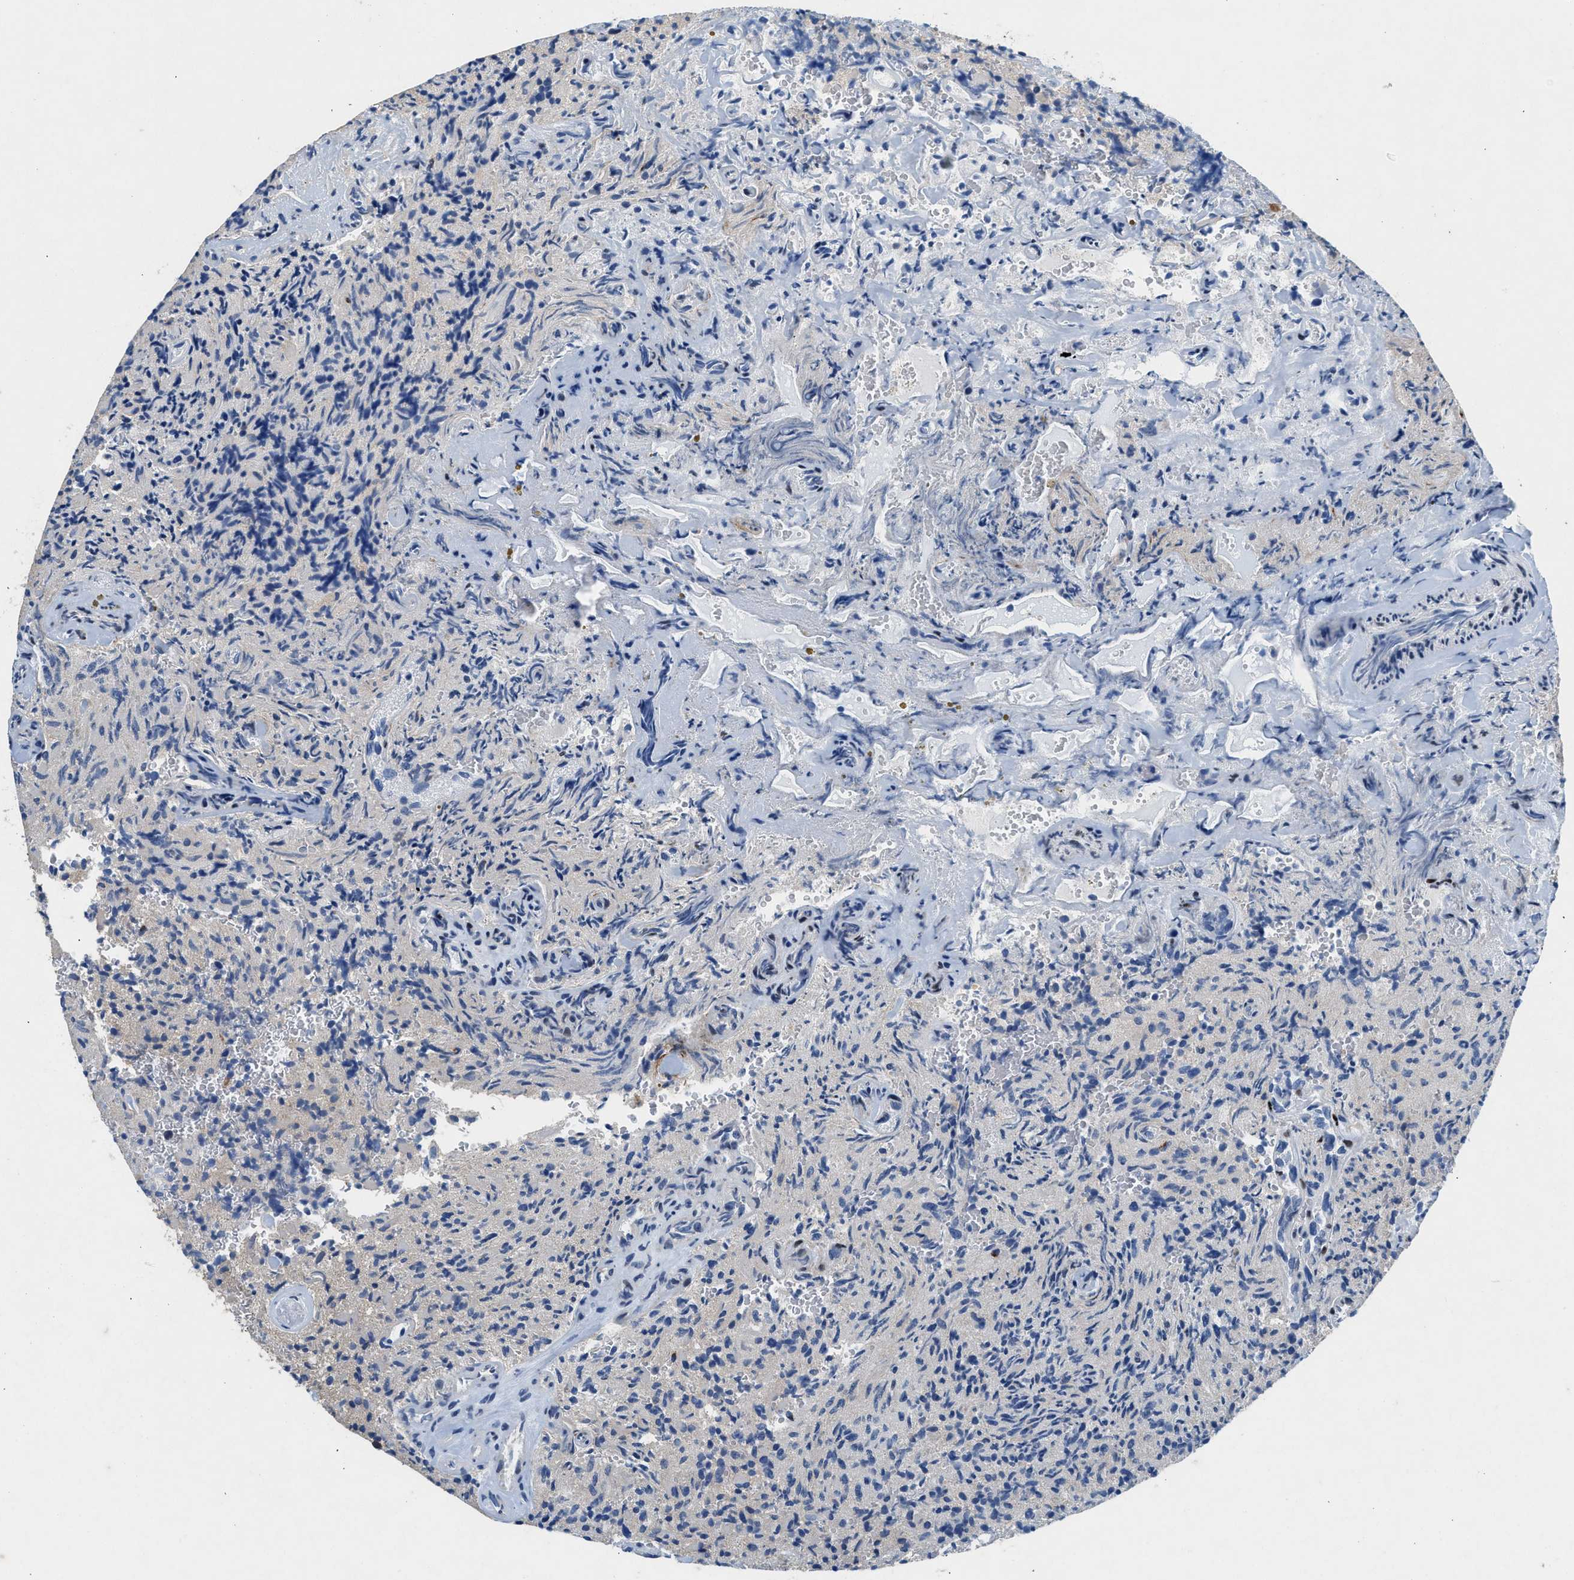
{"staining": {"intensity": "weak", "quantity": "<25%", "location": "cytoplasmic/membranous"}, "tissue": "glioma", "cell_type": "Tumor cells", "image_type": "cancer", "snomed": [{"axis": "morphology", "description": "Glioma, malignant, High grade"}, {"axis": "topography", "description": "Brain"}], "caption": "This is an immunohistochemistry (IHC) micrograph of human malignant high-grade glioma. There is no staining in tumor cells.", "gene": "COPS2", "patient": {"sex": "male", "age": 71}}